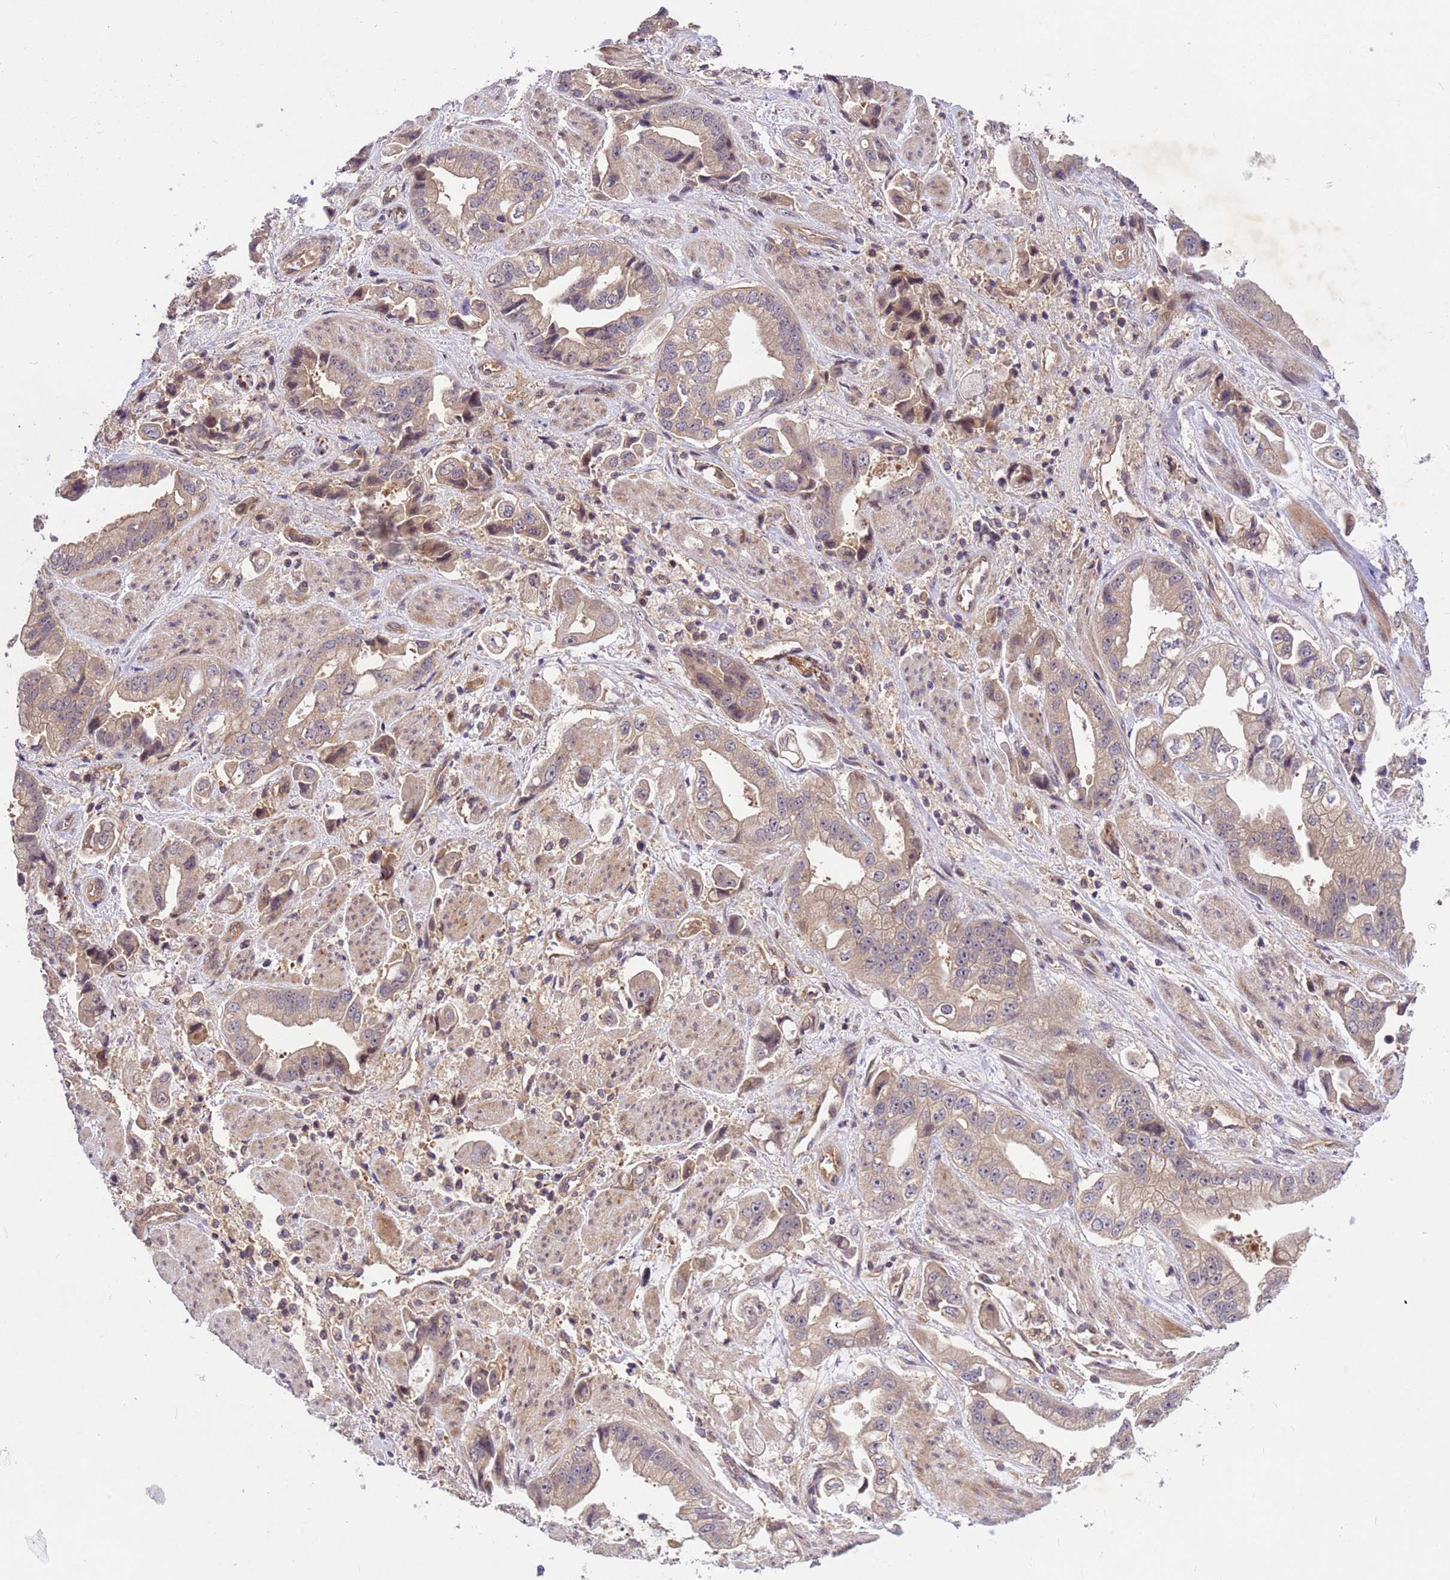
{"staining": {"intensity": "weak", "quantity": "25%-75%", "location": "cytoplasmic/membranous"}, "tissue": "stomach cancer", "cell_type": "Tumor cells", "image_type": "cancer", "snomed": [{"axis": "morphology", "description": "Adenocarcinoma, NOS"}, {"axis": "topography", "description": "Stomach"}], "caption": "Stomach cancer (adenocarcinoma) stained with DAB (3,3'-diaminobenzidine) immunohistochemistry (IHC) exhibits low levels of weak cytoplasmic/membranous staining in about 25%-75% of tumor cells.", "gene": "PPP2CB", "patient": {"sex": "male", "age": 62}}